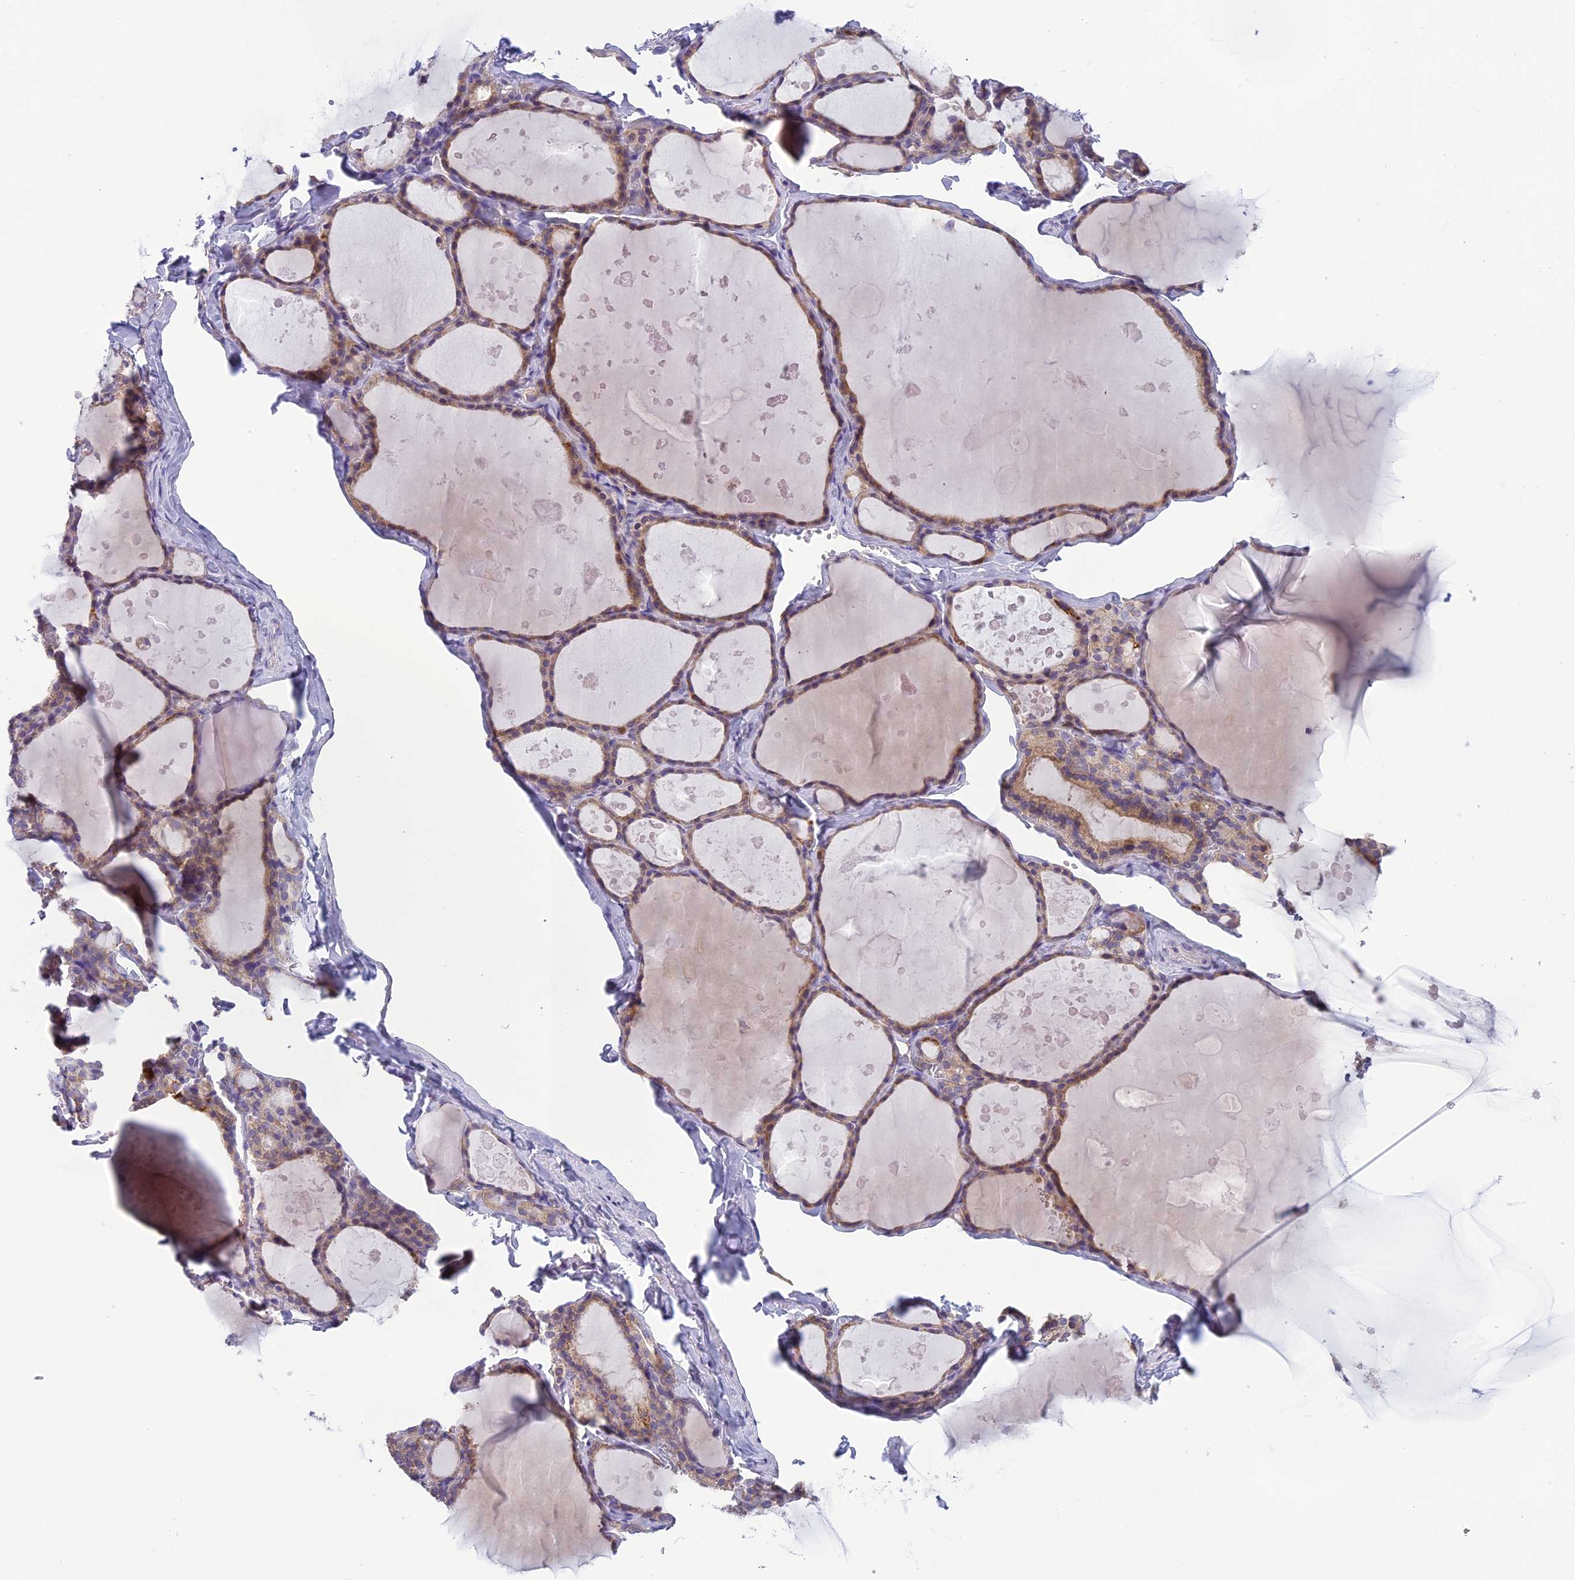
{"staining": {"intensity": "weak", "quantity": ">75%", "location": "cytoplasmic/membranous"}, "tissue": "thyroid gland", "cell_type": "Glandular cells", "image_type": "normal", "snomed": [{"axis": "morphology", "description": "Normal tissue, NOS"}, {"axis": "topography", "description": "Thyroid gland"}], "caption": "Immunohistochemistry (IHC) of unremarkable human thyroid gland exhibits low levels of weak cytoplasmic/membranous staining in about >75% of glandular cells. (DAB = brown stain, brightfield microscopy at high magnification).", "gene": "ARHGEF37", "patient": {"sex": "male", "age": 56}}